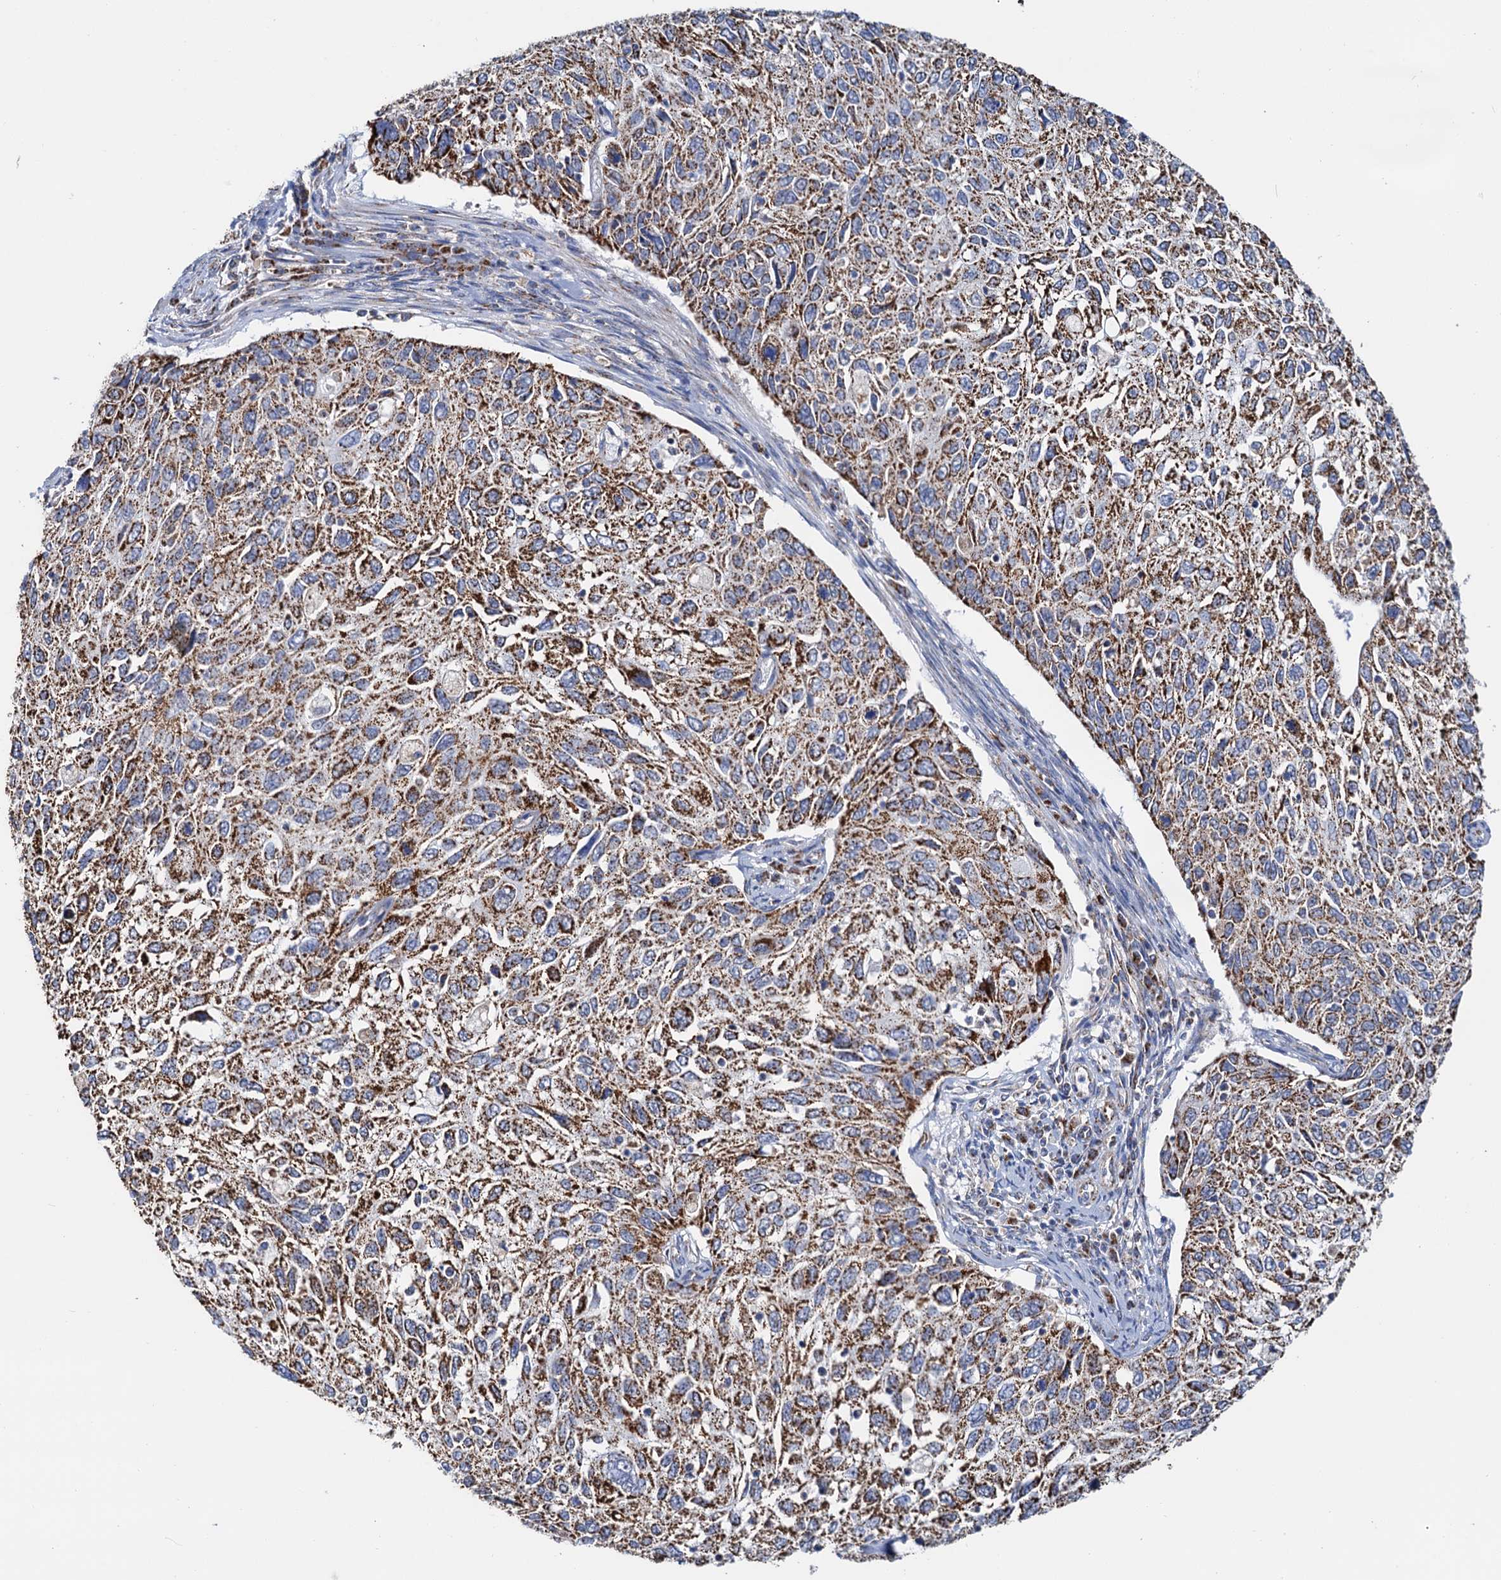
{"staining": {"intensity": "strong", "quantity": ">75%", "location": "cytoplasmic/membranous"}, "tissue": "cervical cancer", "cell_type": "Tumor cells", "image_type": "cancer", "snomed": [{"axis": "morphology", "description": "Squamous cell carcinoma, NOS"}, {"axis": "topography", "description": "Cervix"}], "caption": "High-magnification brightfield microscopy of cervical squamous cell carcinoma stained with DAB (brown) and counterstained with hematoxylin (blue). tumor cells exhibit strong cytoplasmic/membranous expression is appreciated in approximately>75% of cells. (Stains: DAB (3,3'-diaminobenzidine) in brown, nuclei in blue, Microscopy: brightfield microscopy at high magnification).", "gene": "C2CD3", "patient": {"sex": "female", "age": 70}}